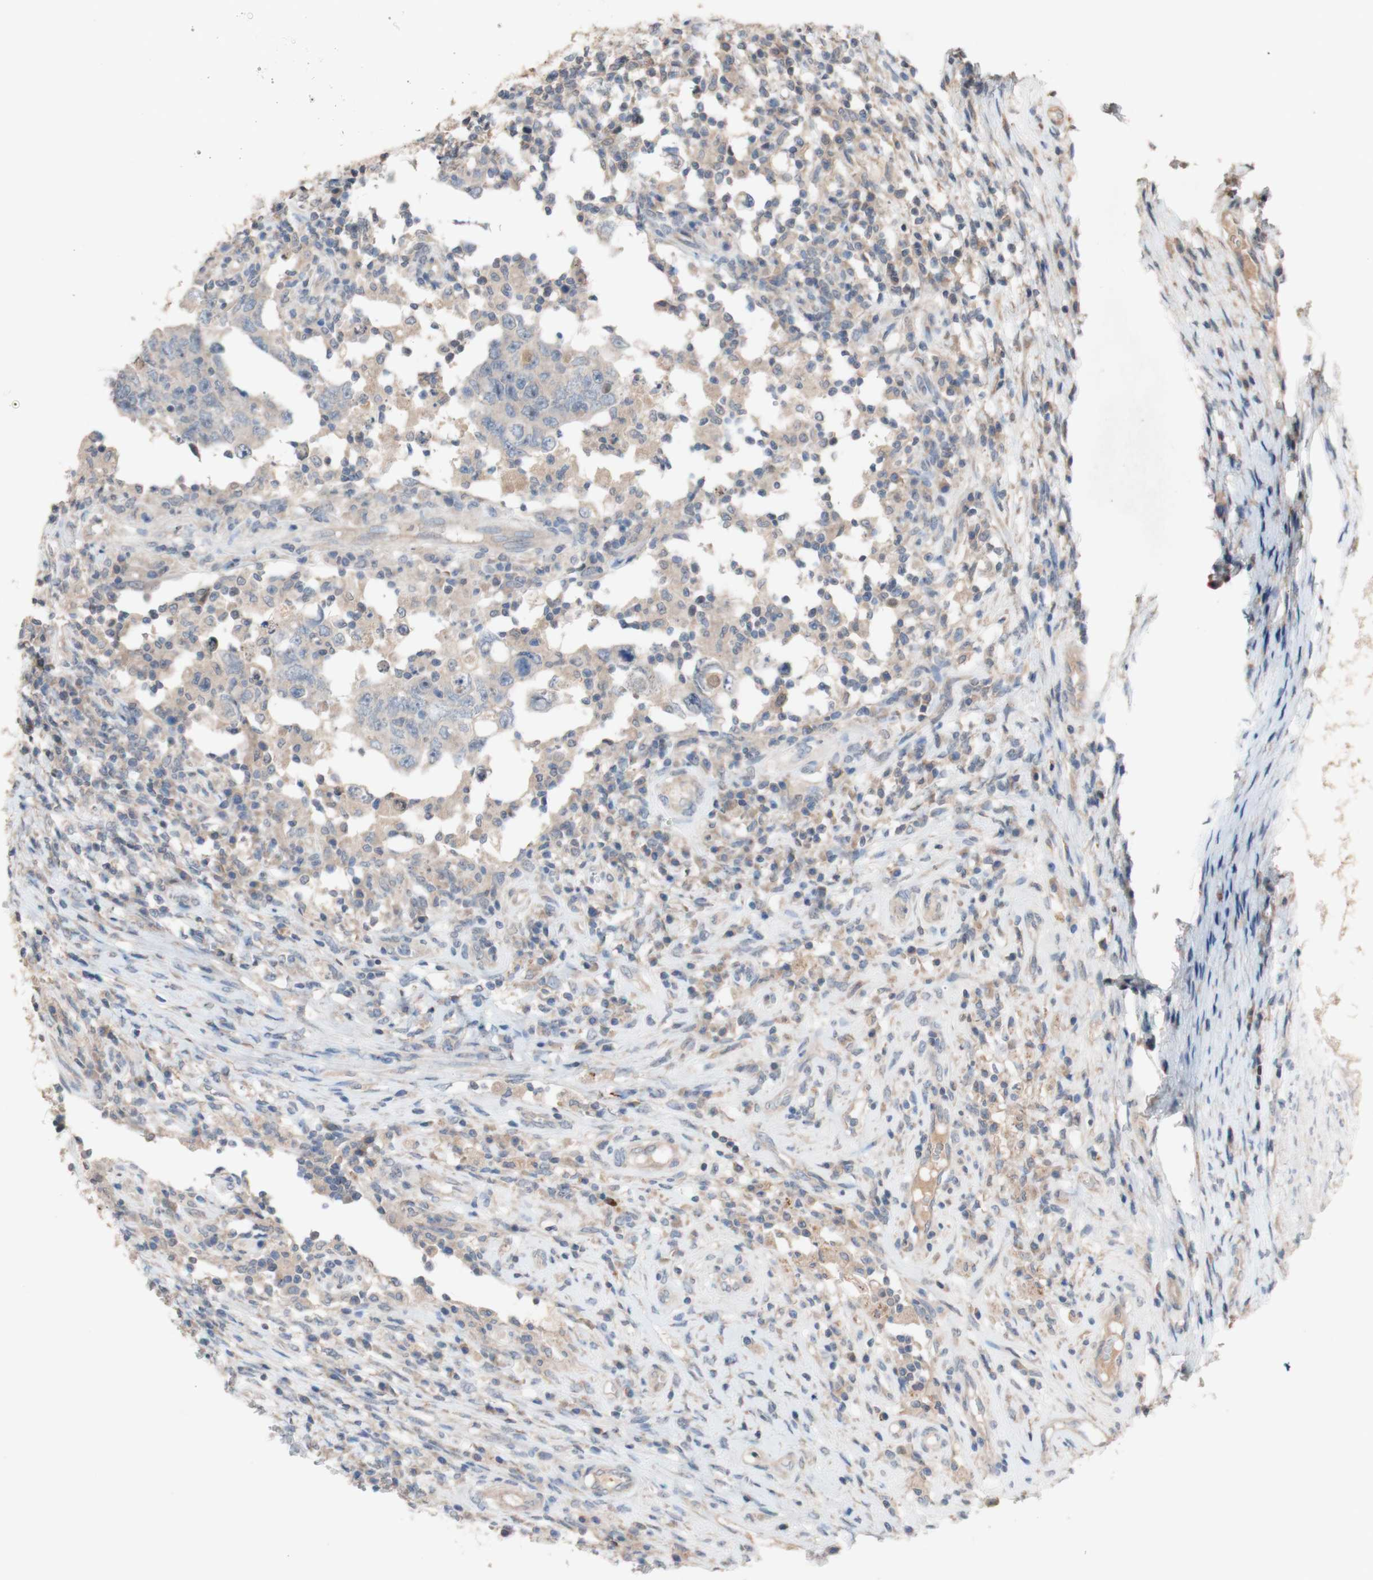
{"staining": {"intensity": "negative", "quantity": "none", "location": "none"}, "tissue": "testis cancer", "cell_type": "Tumor cells", "image_type": "cancer", "snomed": [{"axis": "morphology", "description": "Carcinoma, Embryonal, NOS"}, {"axis": "topography", "description": "Testis"}], "caption": "The image displays no staining of tumor cells in testis cancer (embryonal carcinoma).", "gene": "PEX2", "patient": {"sex": "male", "age": 26}}